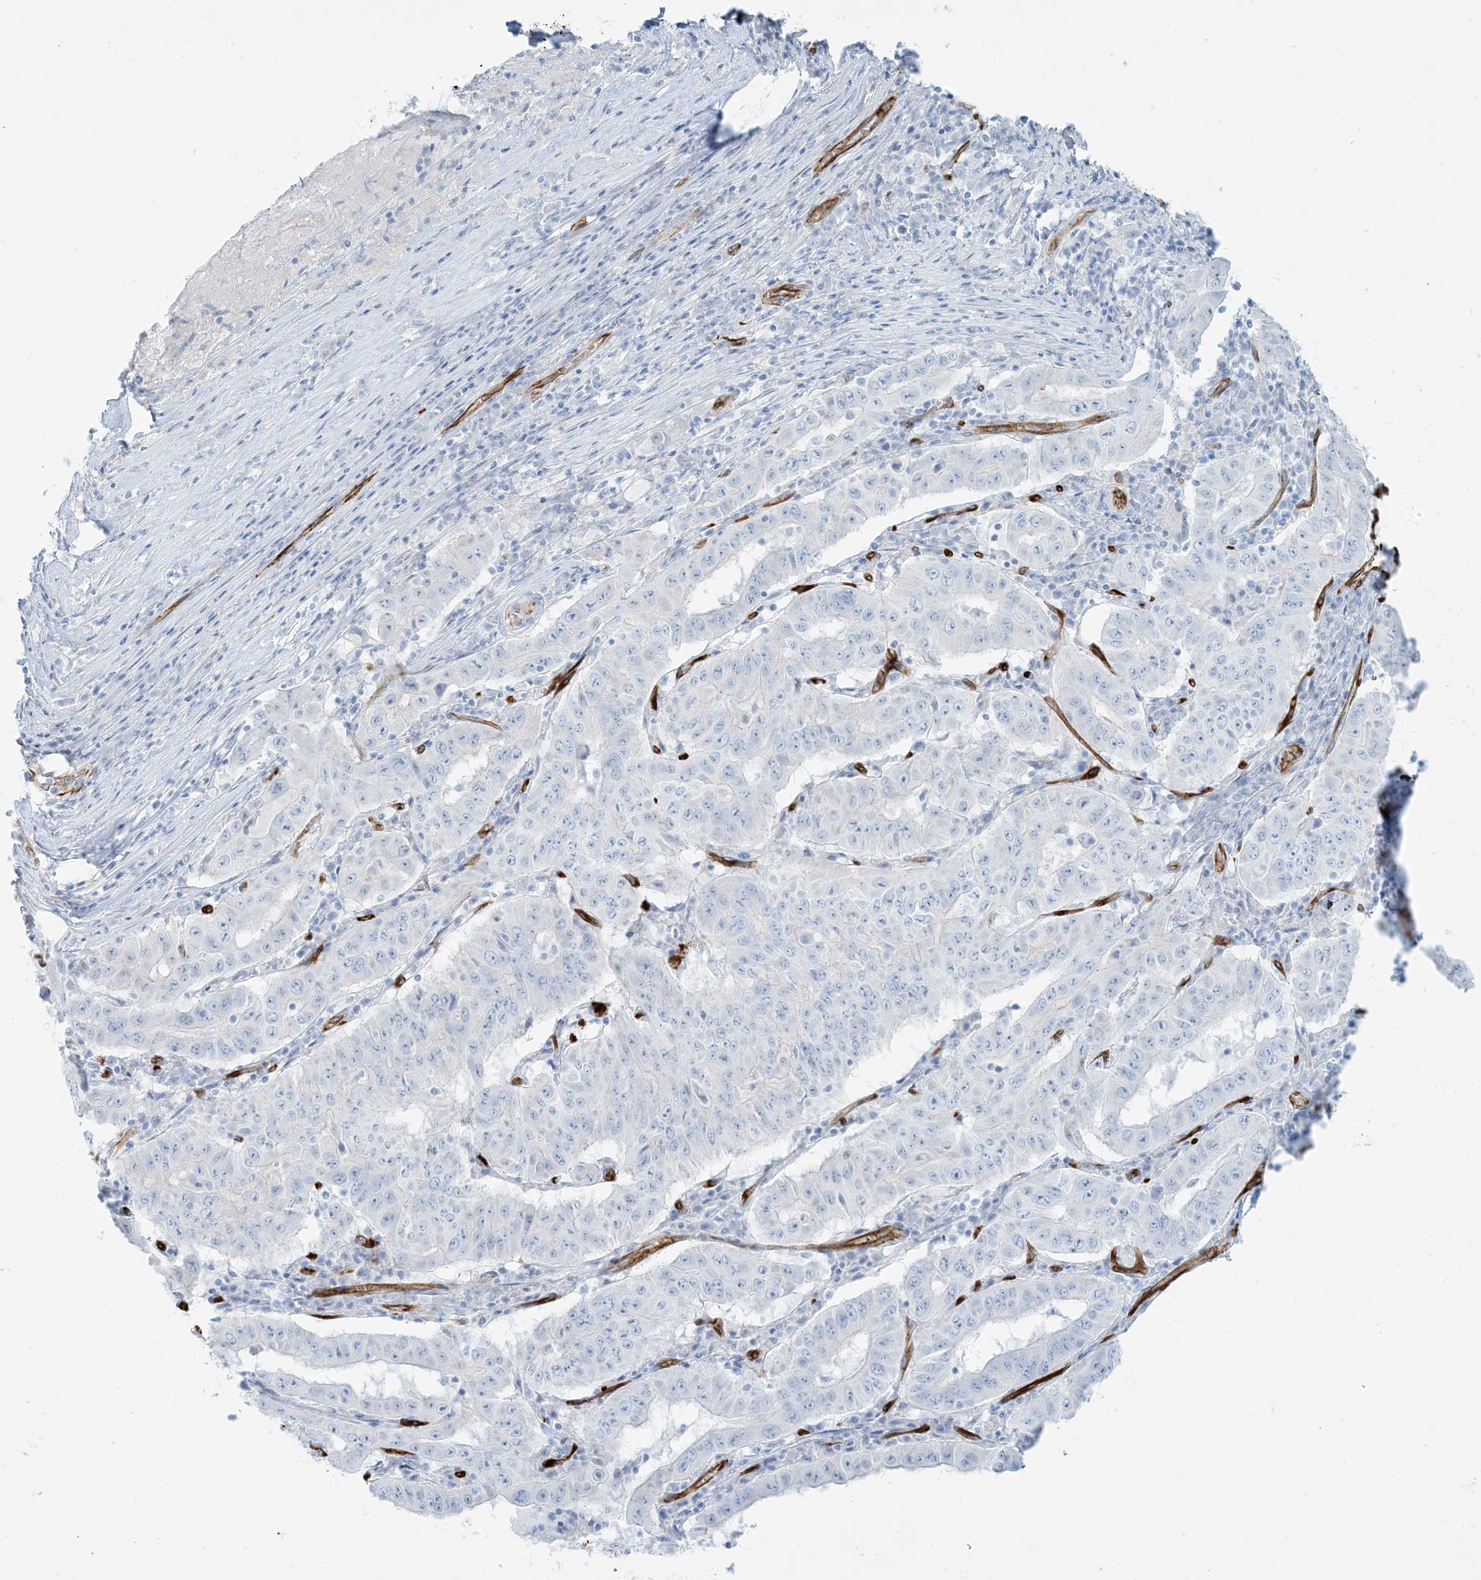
{"staining": {"intensity": "negative", "quantity": "none", "location": "none"}, "tissue": "pancreatic cancer", "cell_type": "Tumor cells", "image_type": "cancer", "snomed": [{"axis": "morphology", "description": "Adenocarcinoma, NOS"}, {"axis": "topography", "description": "Pancreas"}], "caption": "IHC histopathology image of neoplastic tissue: adenocarcinoma (pancreatic) stained with DAB (3,3'-diaminobenzidine) displays no significant protein staining in tumor cells.", "gene": "EPS8L3", "patient": {"sex": "male", "age": 63}}